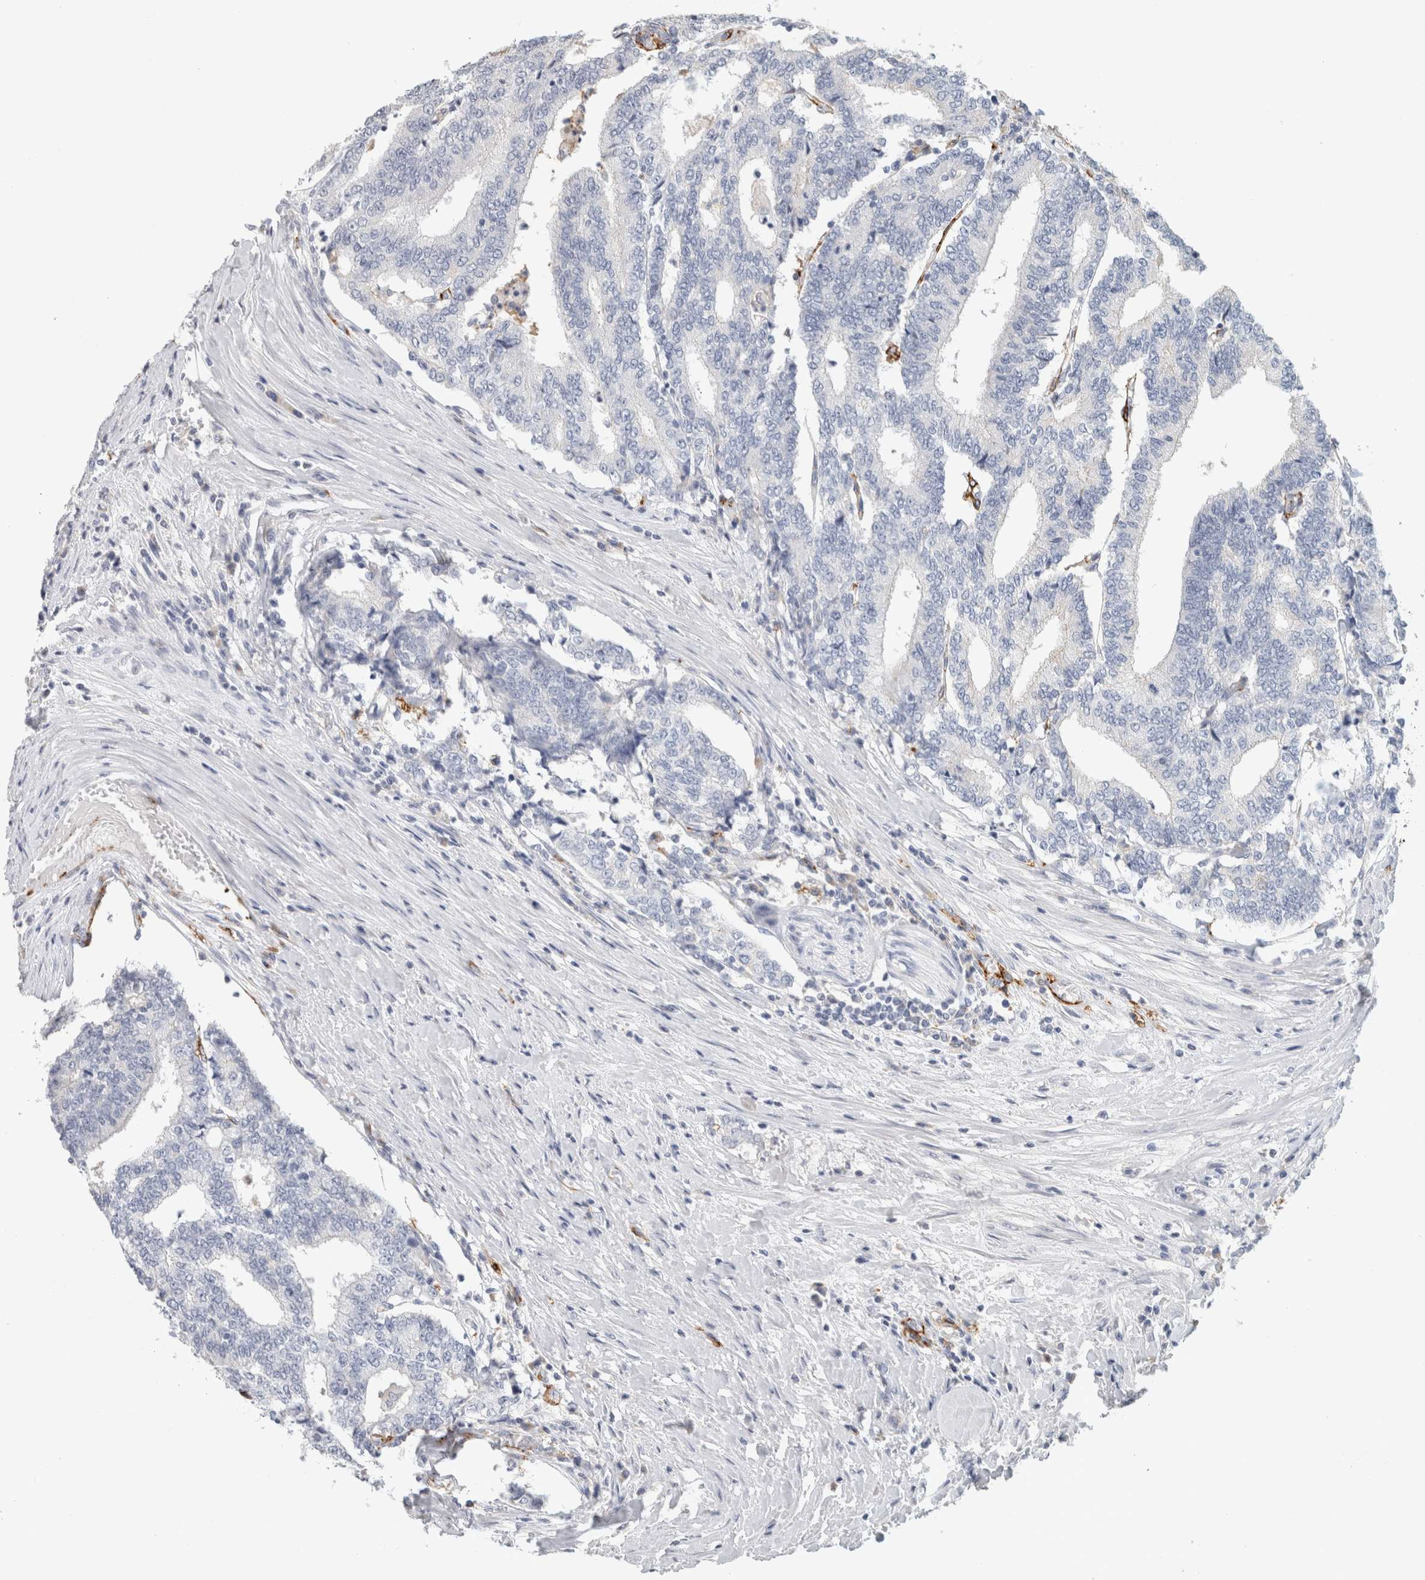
{"staining": {"intensity": "negative", "quantity": "none", "location": "none"}, "tissue": "prostate cancer", "cell_type": "Tumor cells", "image_type": "cancer", "snomed": [{"axis": "morphology", "description": "Normal tissue, NOS"}, {"axis": "morphology", "description": "Adenocarcinoma, High grade"}, {"axis": "topography", "description": "Prostate"}, {"axis": "topography", "description": "Seminal veicle"}], "caption": "The histopathology image shows no staining of tumor cells in prostate cancer. (Brightfield microscopy of DAB (3,3'-diaminobenzidine) immunohistochemistry (IHC) at high magnification).", "gene": "CD36", "patient": {"sex": "male", "age": 55}}